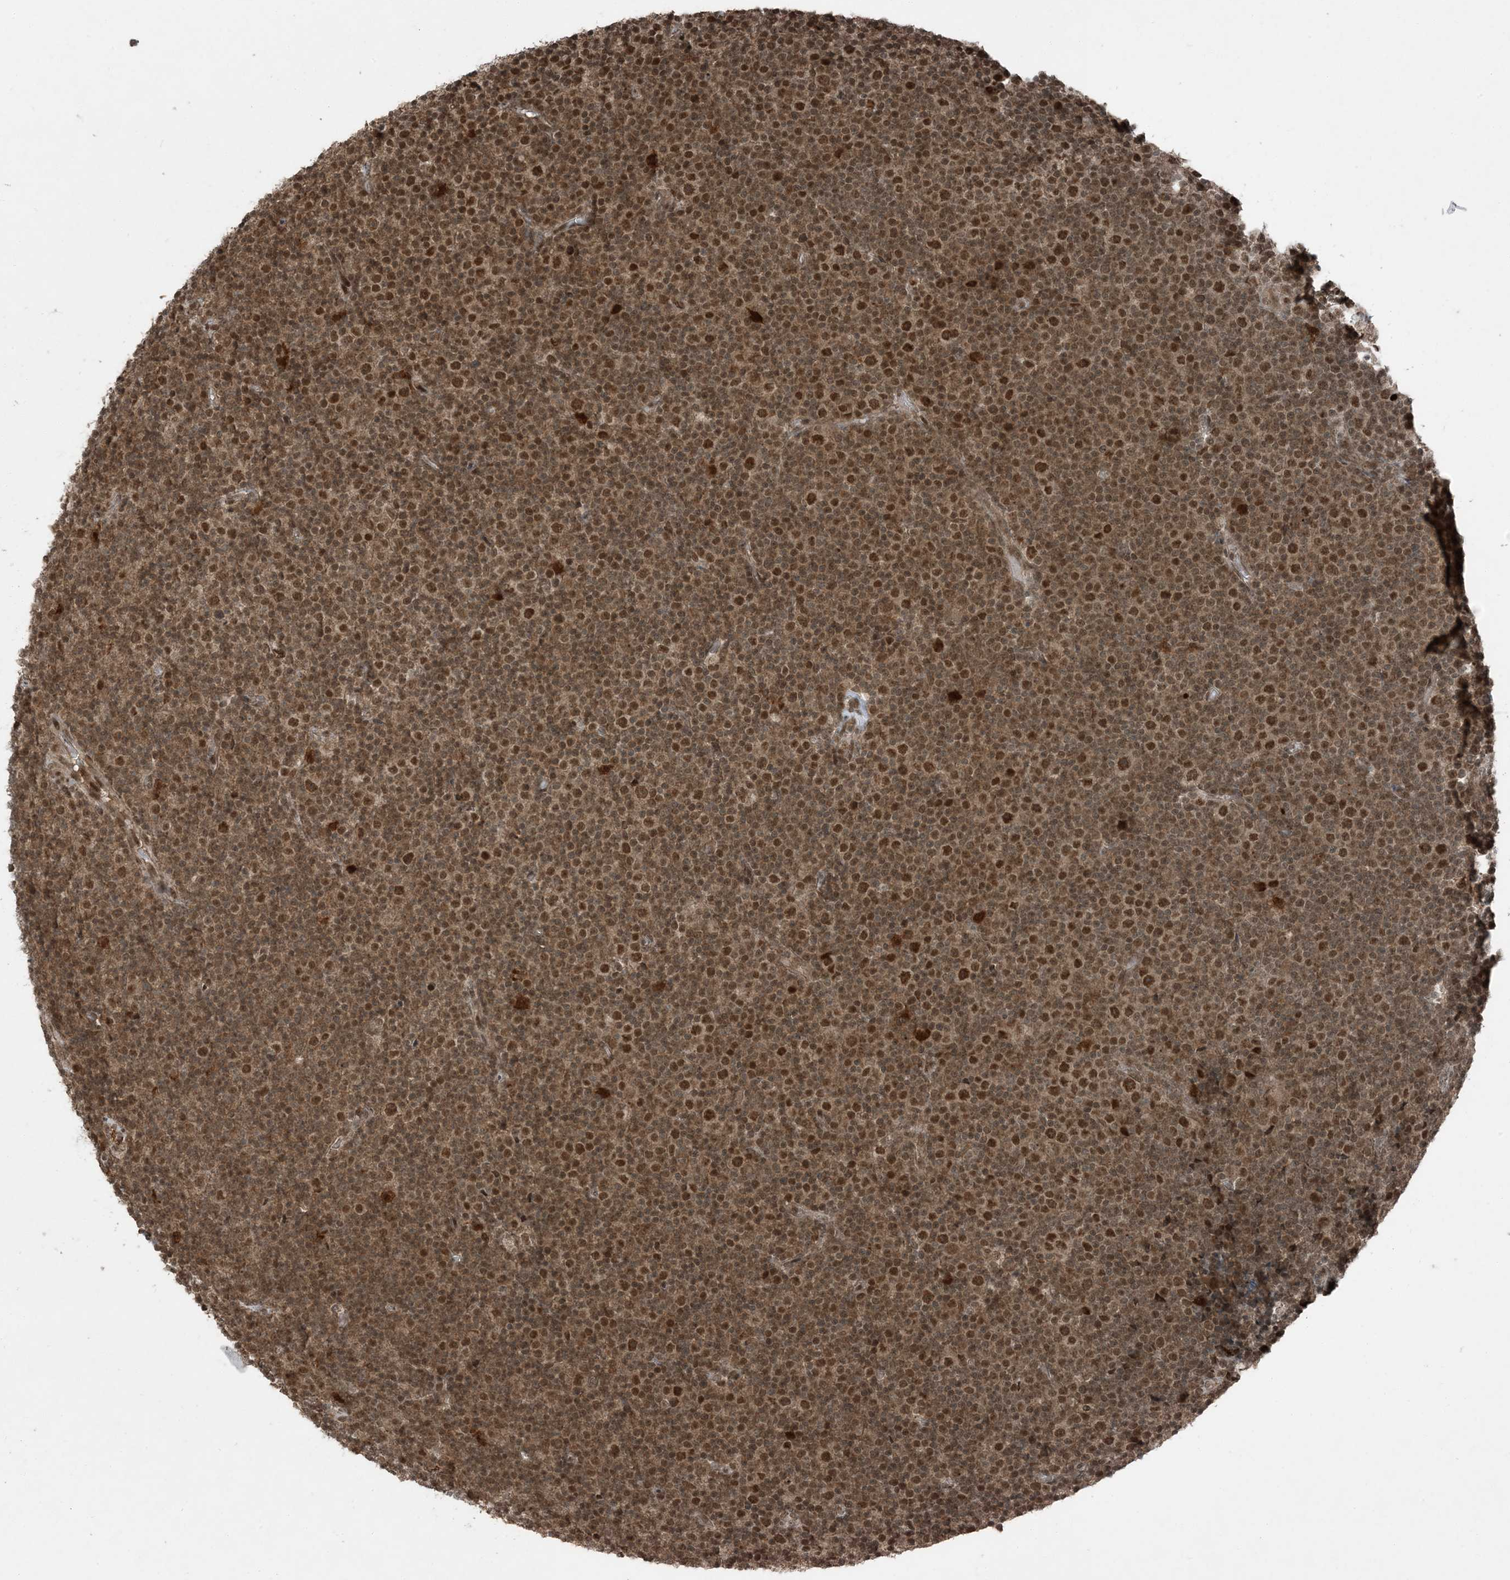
{"staining": {"intensity": "moderate", "quantity": ">75%", "location": "nuclear"}, "tissue": "lymphoma", "cell_type": "Tumor cells", "image_type": "cancer", "snomed": [{"axis": "morphology", "description": "Malignant lymphoma, non-Hodgkin's type, Low grade"}, {"axis": "topography", "description": "Lymph node"}], "caption": "Human lymphoma stained for a protein (brown) reveals moderate nuclear positive positivity in approximately >75% of tumor cells.", "gene": "TRAPPC12", "patient": {"sex": "female", "age": 67}}